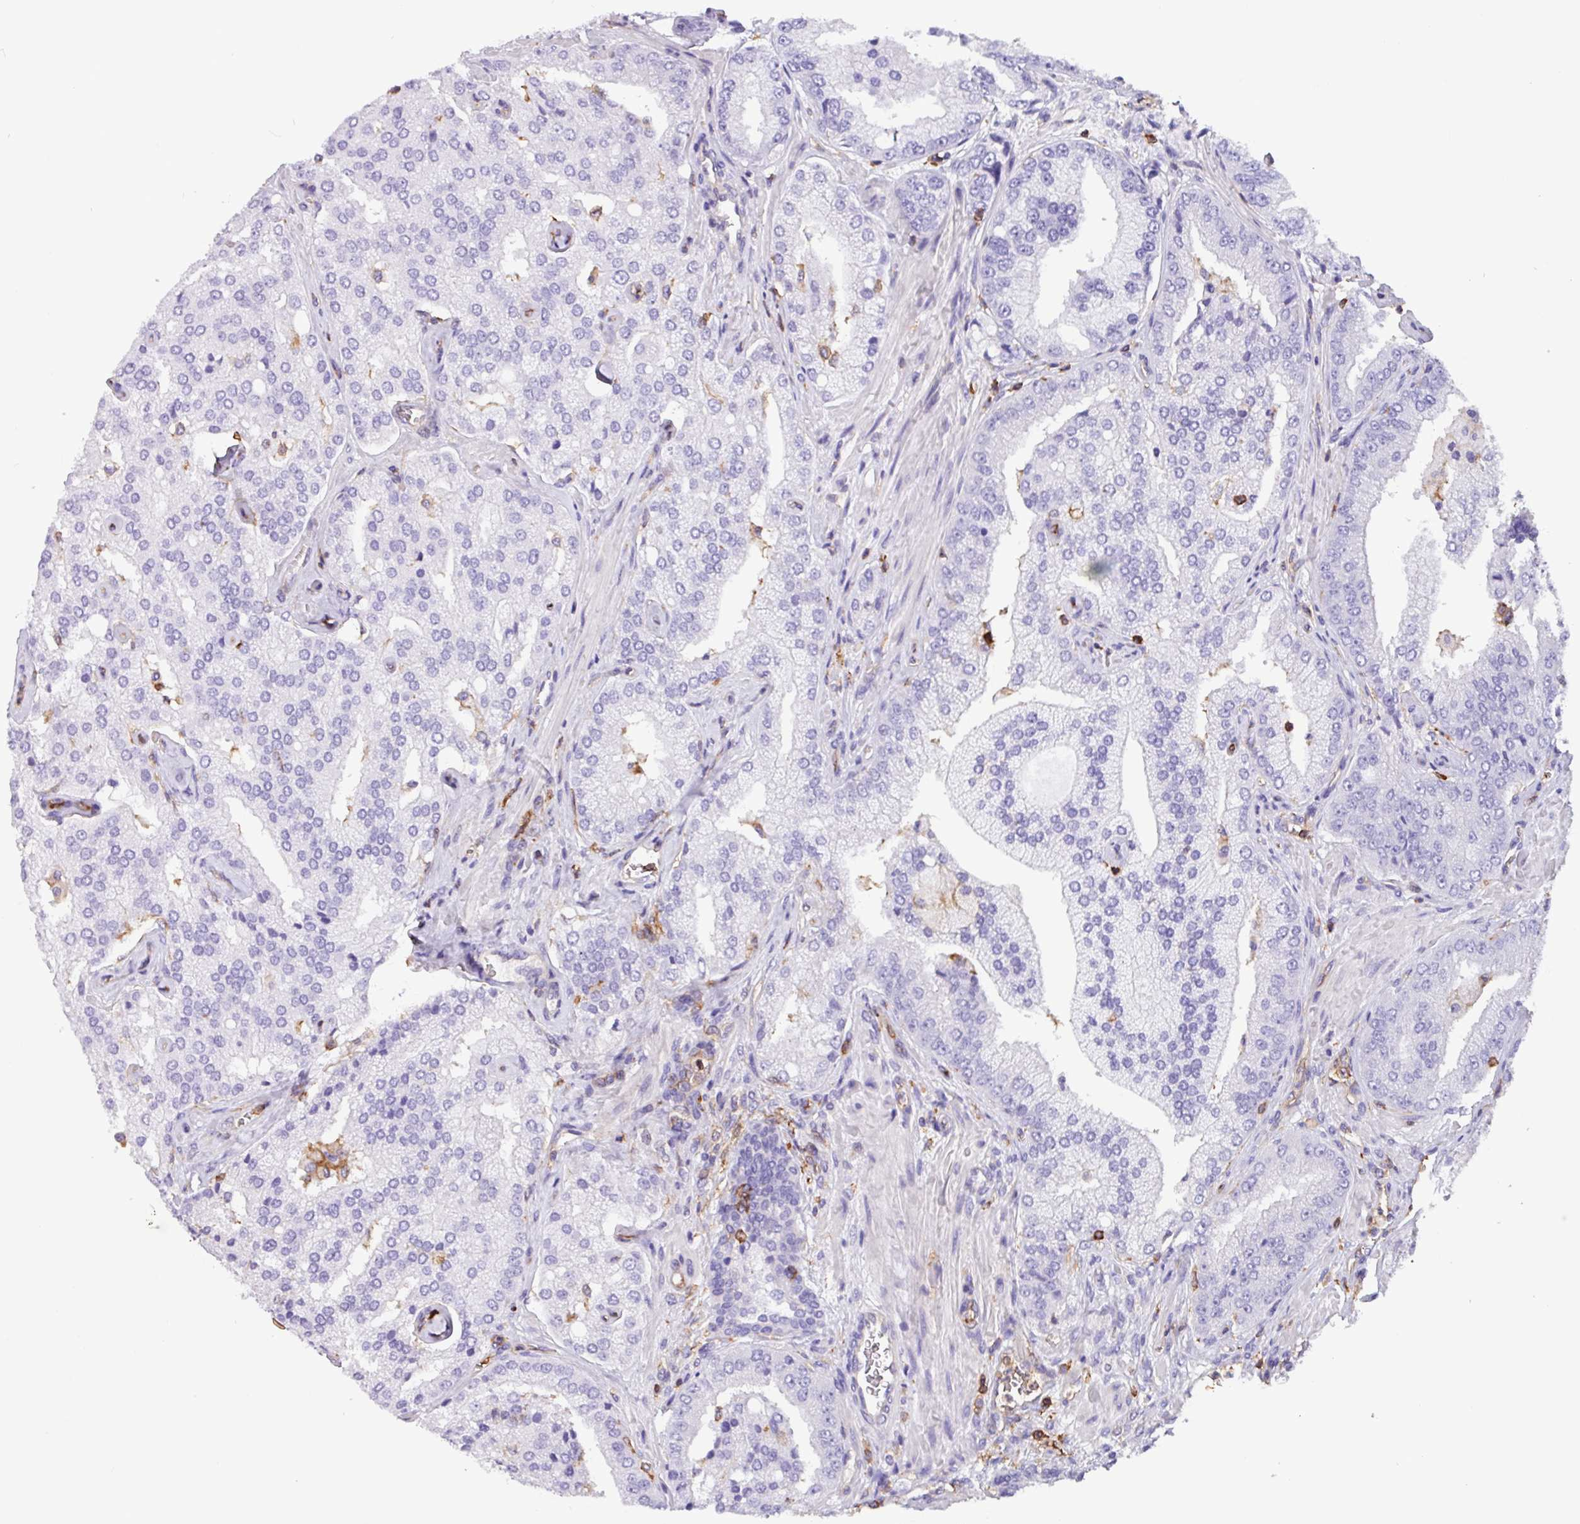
{"staining": {"intensity": "negative", "quantity": "none", "location": "none"}, "tissue": "prostate cancer", "cell_type": "Tumor cells", "image_type": "cancer", "snomed": [{"axis": "morphology", "description": "Adenocarcinoma, High grade"}, {"axis": "topography", "description": "Prostate"}], "caption": "A photomicrograph of prostate adenocarcinoma (high-grade) stained for a protein reveals no brown staining in tumor cells.", "gene": "PPP1R18", "patient": {"sex": "male", "age": 68}}